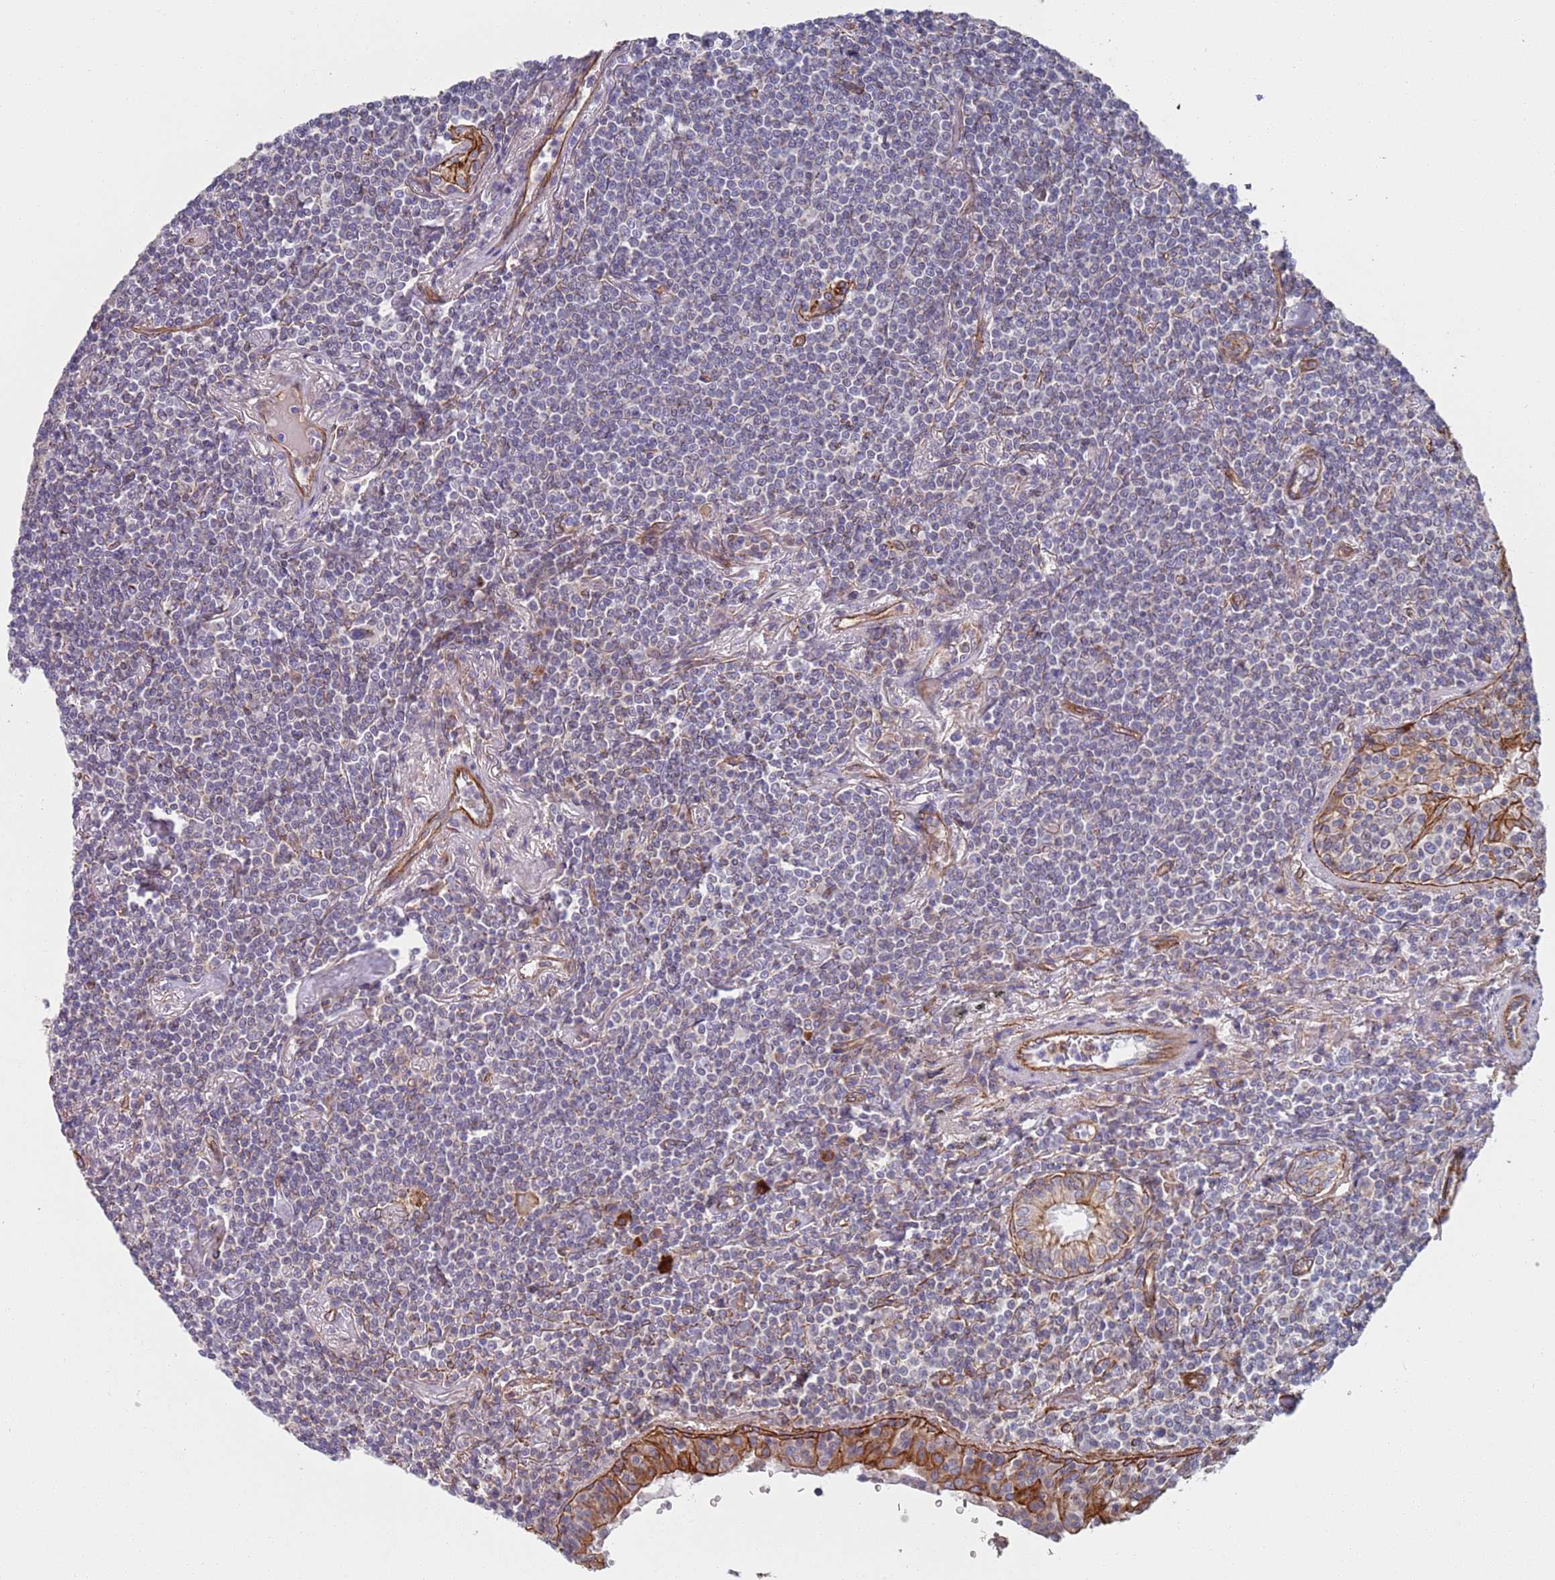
{"staining": {"intensity": "negative", "quantity": "none", "location": "none"}, "tissue": "lymphoma", "cell_type": "Tumor cells", "image_type": "cancer", "snomed": [{"axis": "morphology", "description": "Malignant lymphoma, non-Hodgkin's type, Low grade"}, {"axis": "topography", "description": "Lung"}], "caption": "The histopathology image reveals no staining of tumor cells in low-grade malignant lymphoma, non-Hodgkin's type. Nuclei are stained in blue.", "gene": "JAKMIP2", "patient": {"sex": "female", "age": 71}}